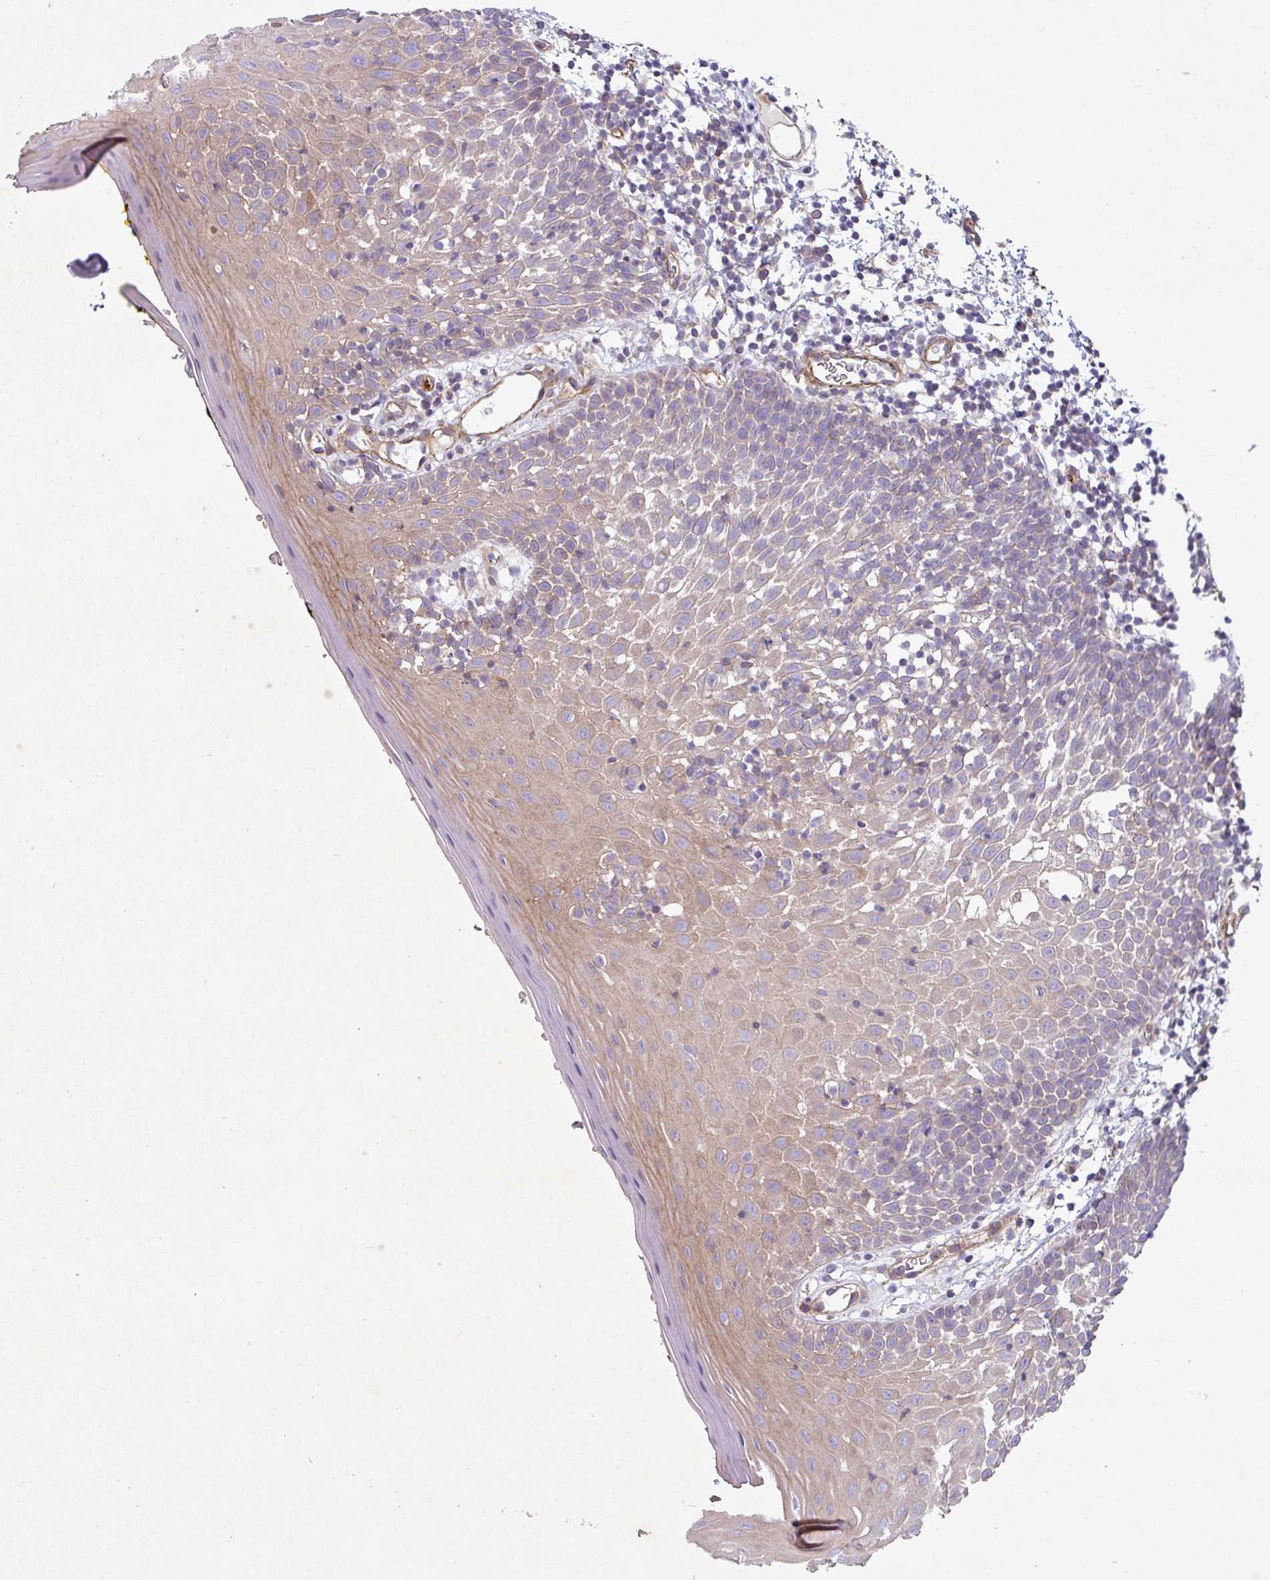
{"staining": {"intensity": "moderate", "quantity": "25%-75%", "location": "cytoplasmic/membranous"}, "tissue": "oral mucosa", "cell_type": "Squamous epithelial cells", "image_type": "normal", "snomed": [{"axis": "morphology", "description": "Normal tissue, NOS"}, {"axis": "morphology", "description": "Squamous cell carcinoma, NOS"}, {"axis": "topography", "description": "Oral tissue"}, {"axis": "topography", "description": "Tounge, NOS"}, {"axis": "topography", "description": "Head-Neck"}], "caption": "Unremarkable oral mucosa reveals moderate cytoplasmic/membranous staining in about 25%-75% of squamous epithelial cells.", "gene": "ATP2C2", "patient": {"sex": "male", "age": 76}}